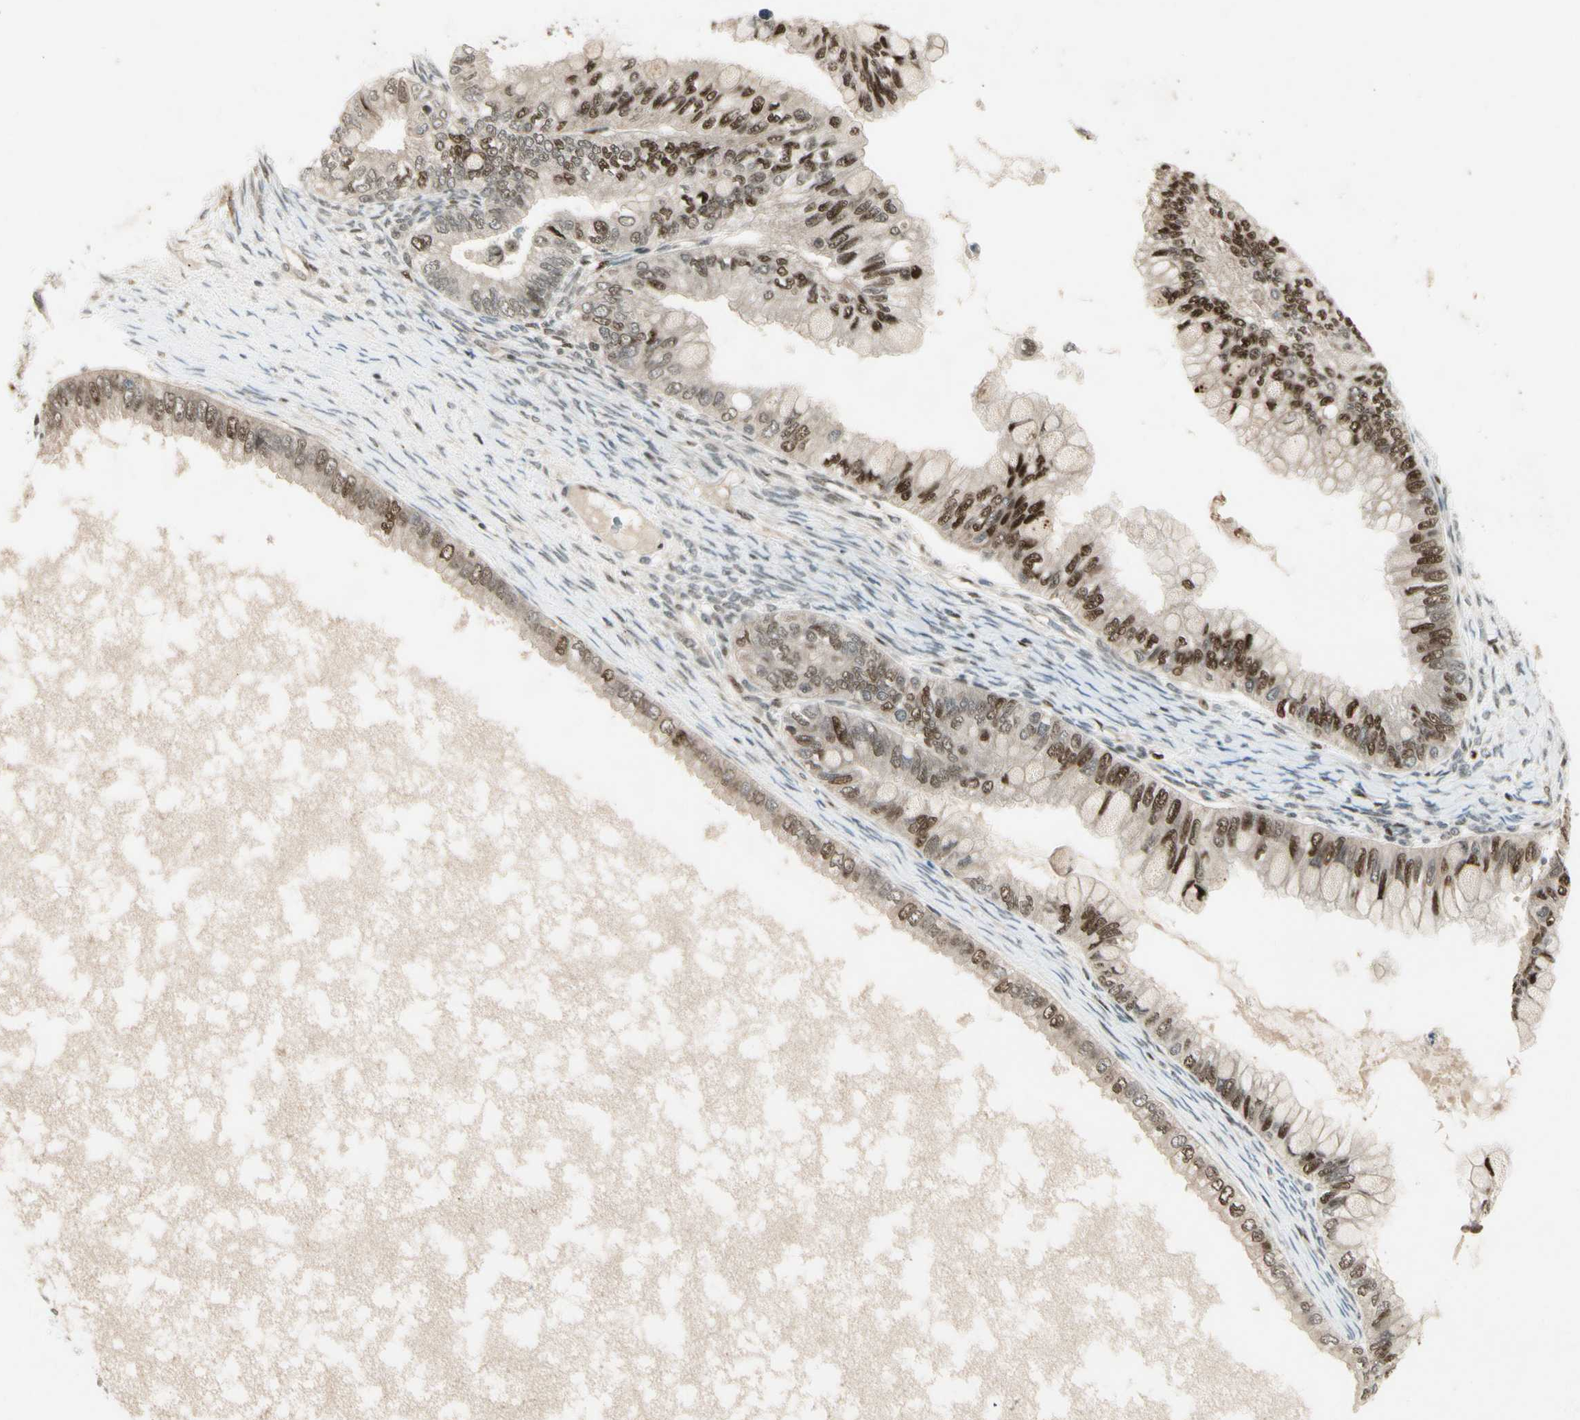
{"staining": {"intensity": "strong", "quantity": ">75%", "location": "nuclear"}, "tissue": "ovarian cancer", "cell_type": "Tumor cells", "image_type": "cancer", "snomed": [{"axis": "morphology", "description": "Cystadenocarcinoma, mucinous, NOS"}, {"axis": "topography", "description": "Ovary"}], "caption": "The immunohistochemical stain highlights strong nuclear staining in tumor cells of mucinous cystadenocarcinoma (ovarian) tissue.", "gene": "CDK11A", "patient": {"sex": "female", "age": 80}}